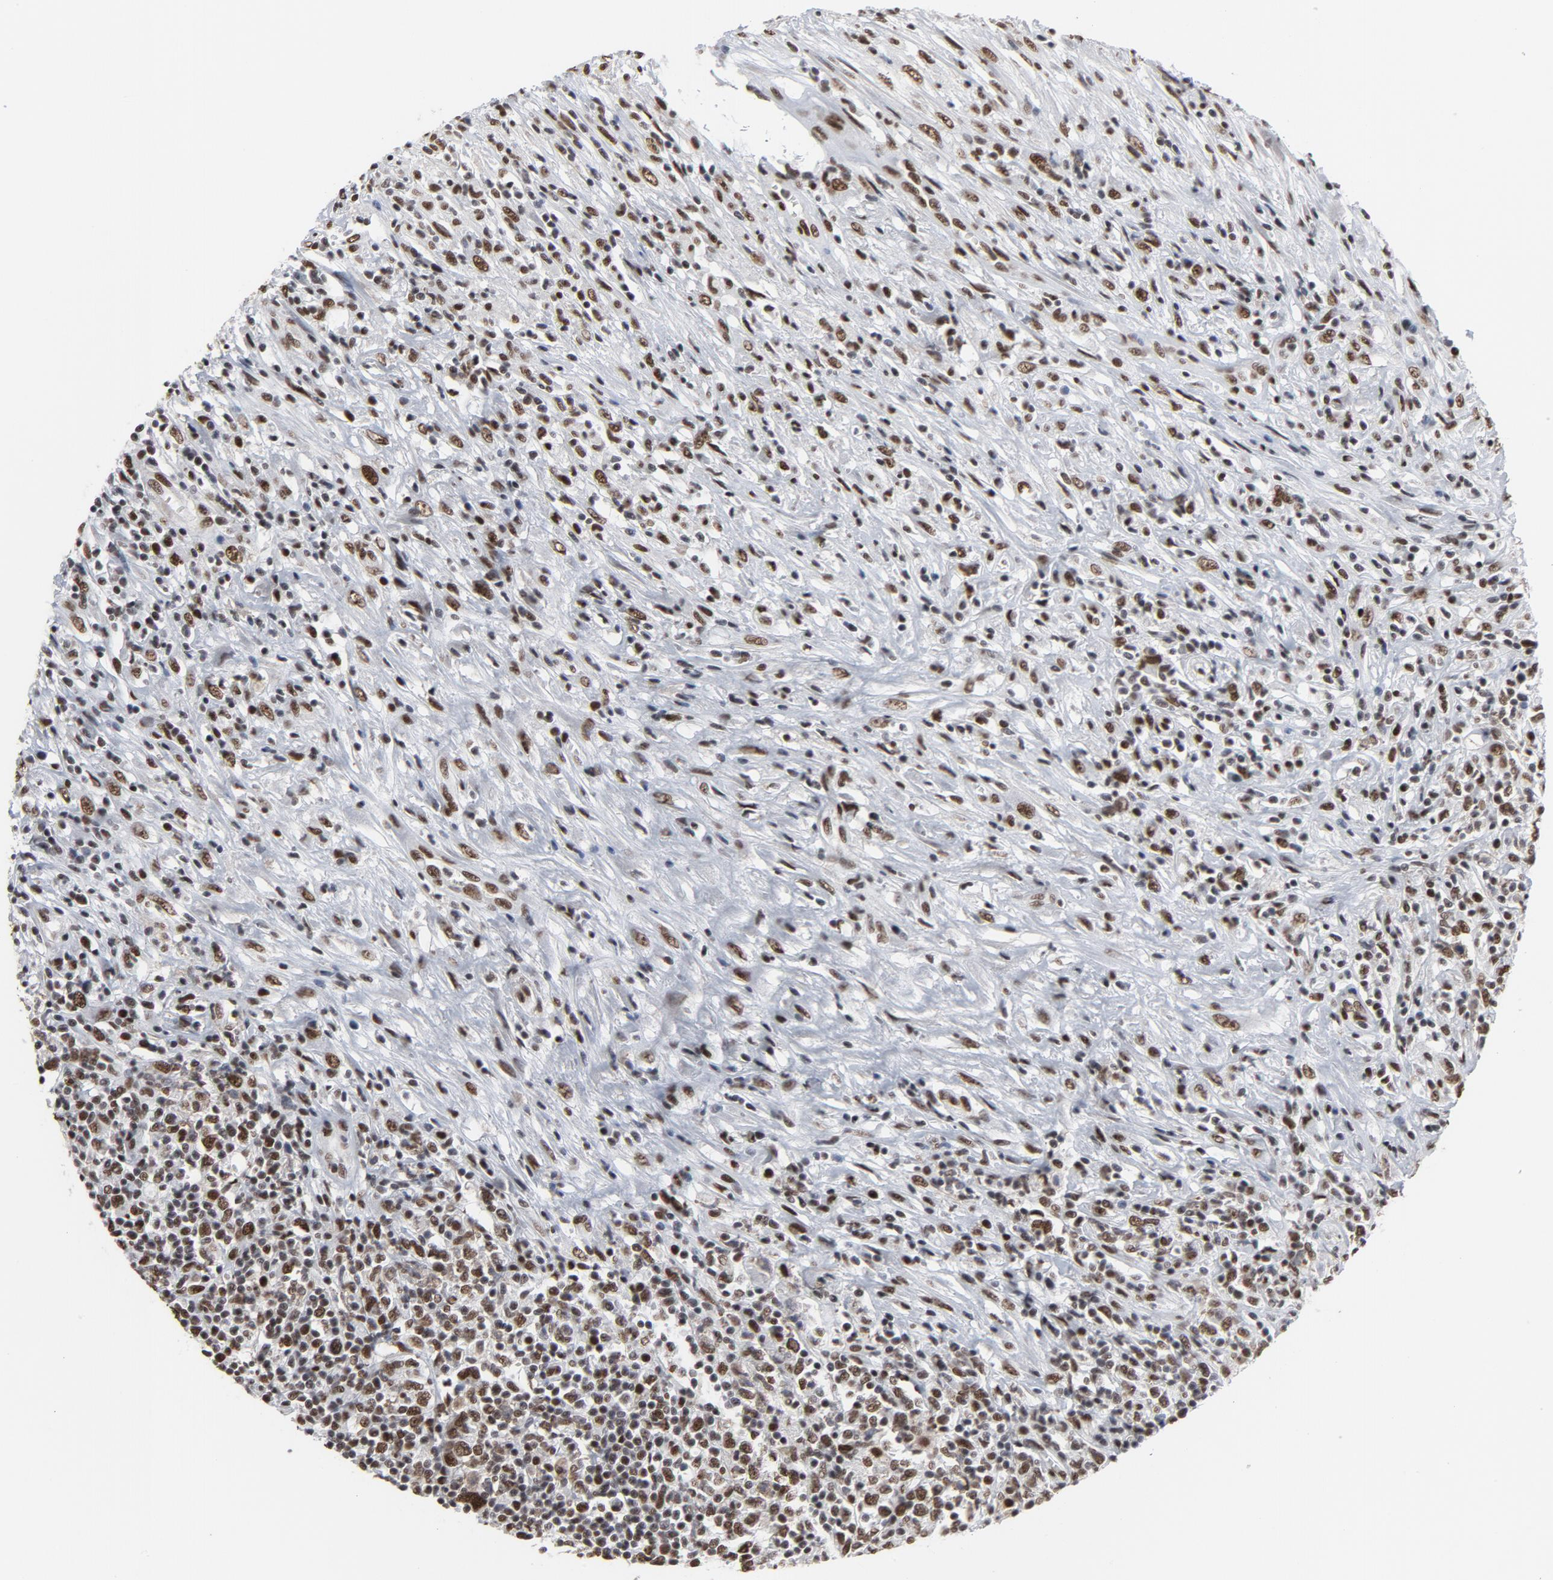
{"staining": {"intensity": "moderate", "quantity": ">75%", "location": "nuclear"}, "tissue": "lymphoma", "cell_type": "Tumor cells", "image_type": "cancer", "snomed": [{"axis": "morphology", "description": "Malignant lymphoma, non-Hodgkin's type, High grade"}, {"axis": "topography", "description": "Lymph node"}], "caption": "Malignant lymphoma, non-Hodgkin's type (high-grade) stained with a protein marker demonstrates moderate staining in tumor cells.", "gene": "MRE11", "patient": {"sex": "female", "age": 84}}